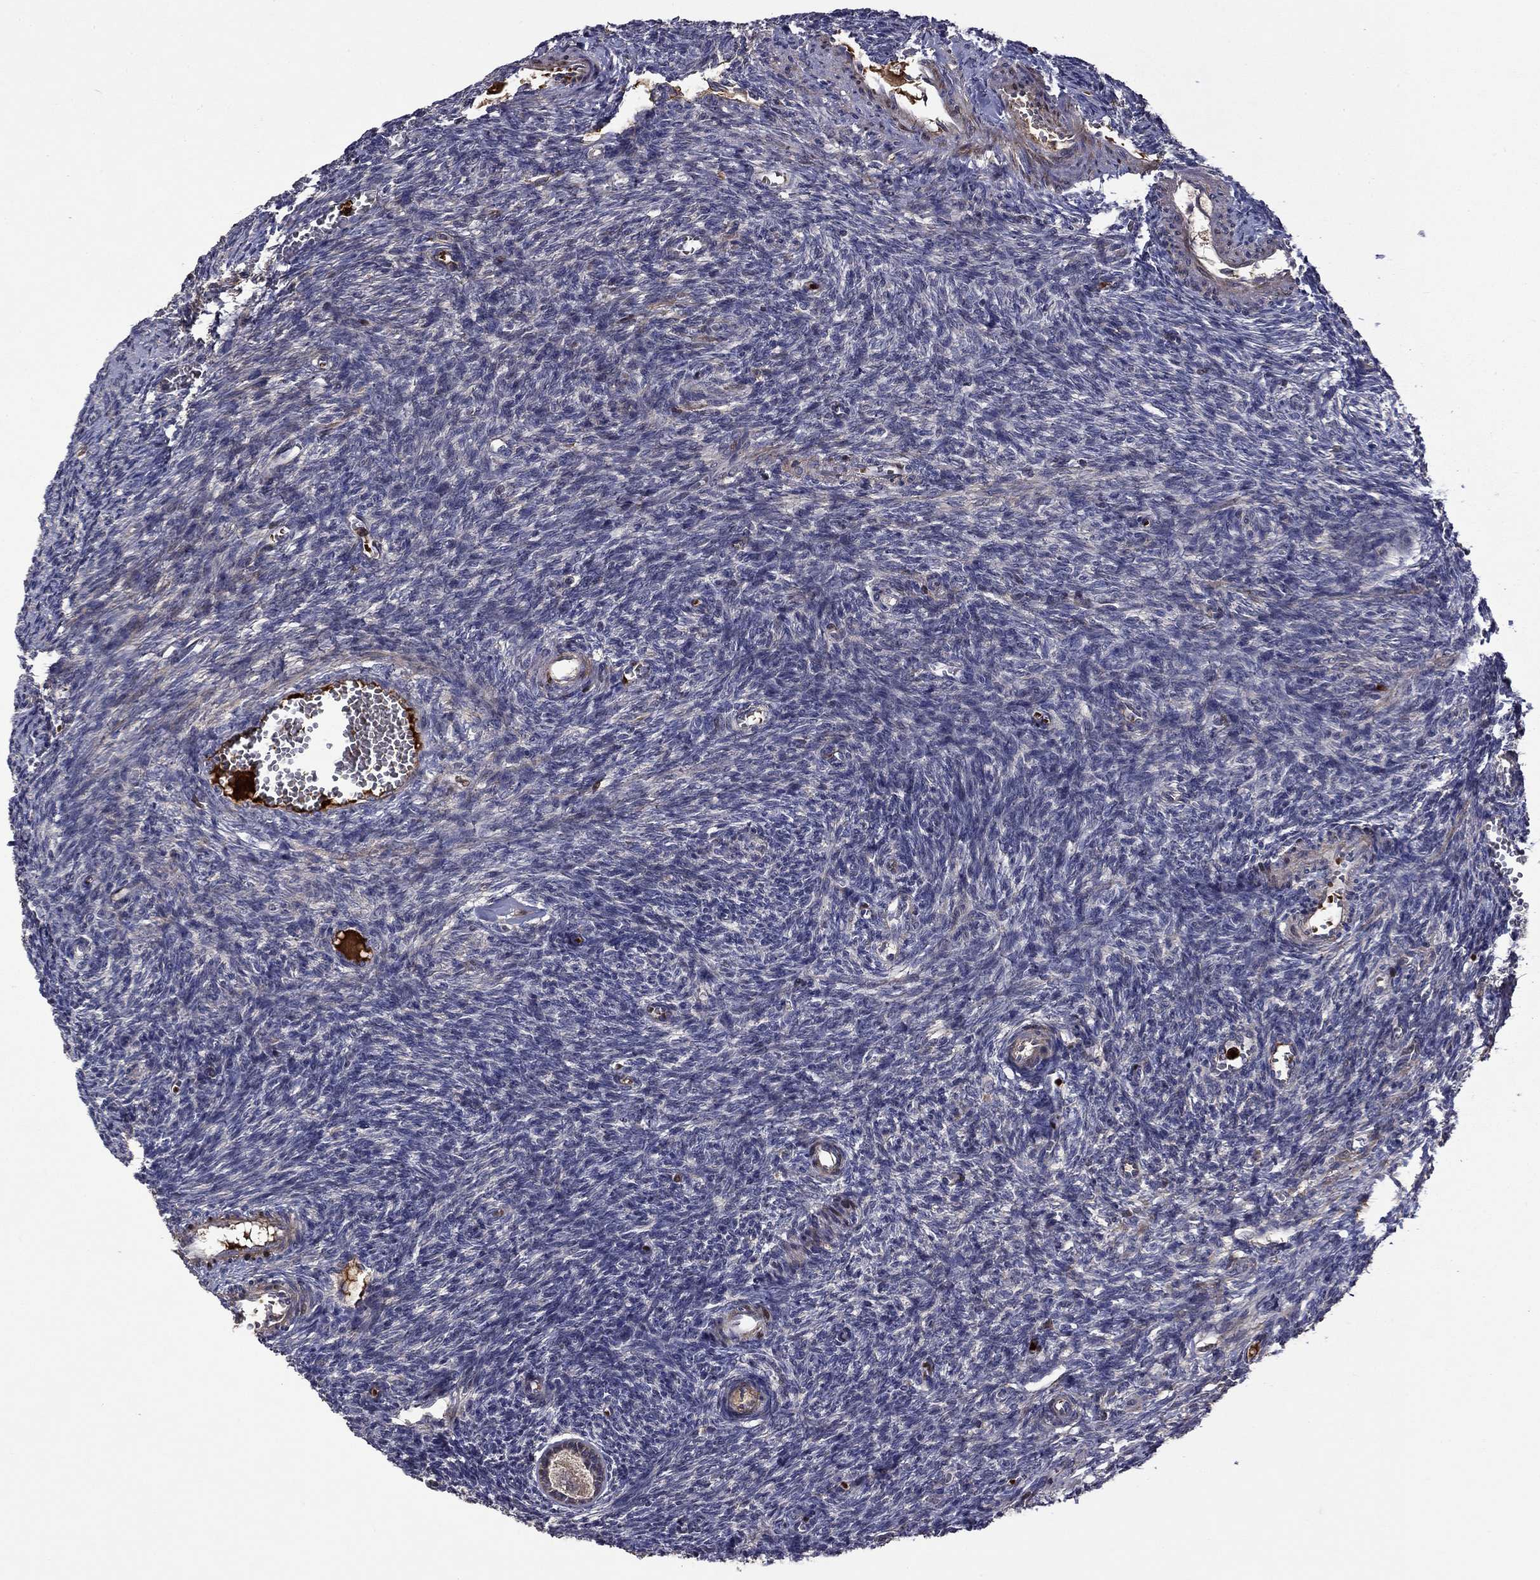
{"staining": {"intensity": "negative", "quantity": "none", "location": "none"}, "tissue": "ovary", "cell_type": "Follicle cells", "image_type": "normal", "snomed": [{"axis": "morphology", "description": "Normal tissue, NOS"}, {"axis": "topography", "description": "Ovary"}], "caption": "An IHC micrograph of benign ovary is shown. There is no staining in follicle cells of ovary.", "gene": "SATB1", "patient": {"sex": "female", "age": 27}}